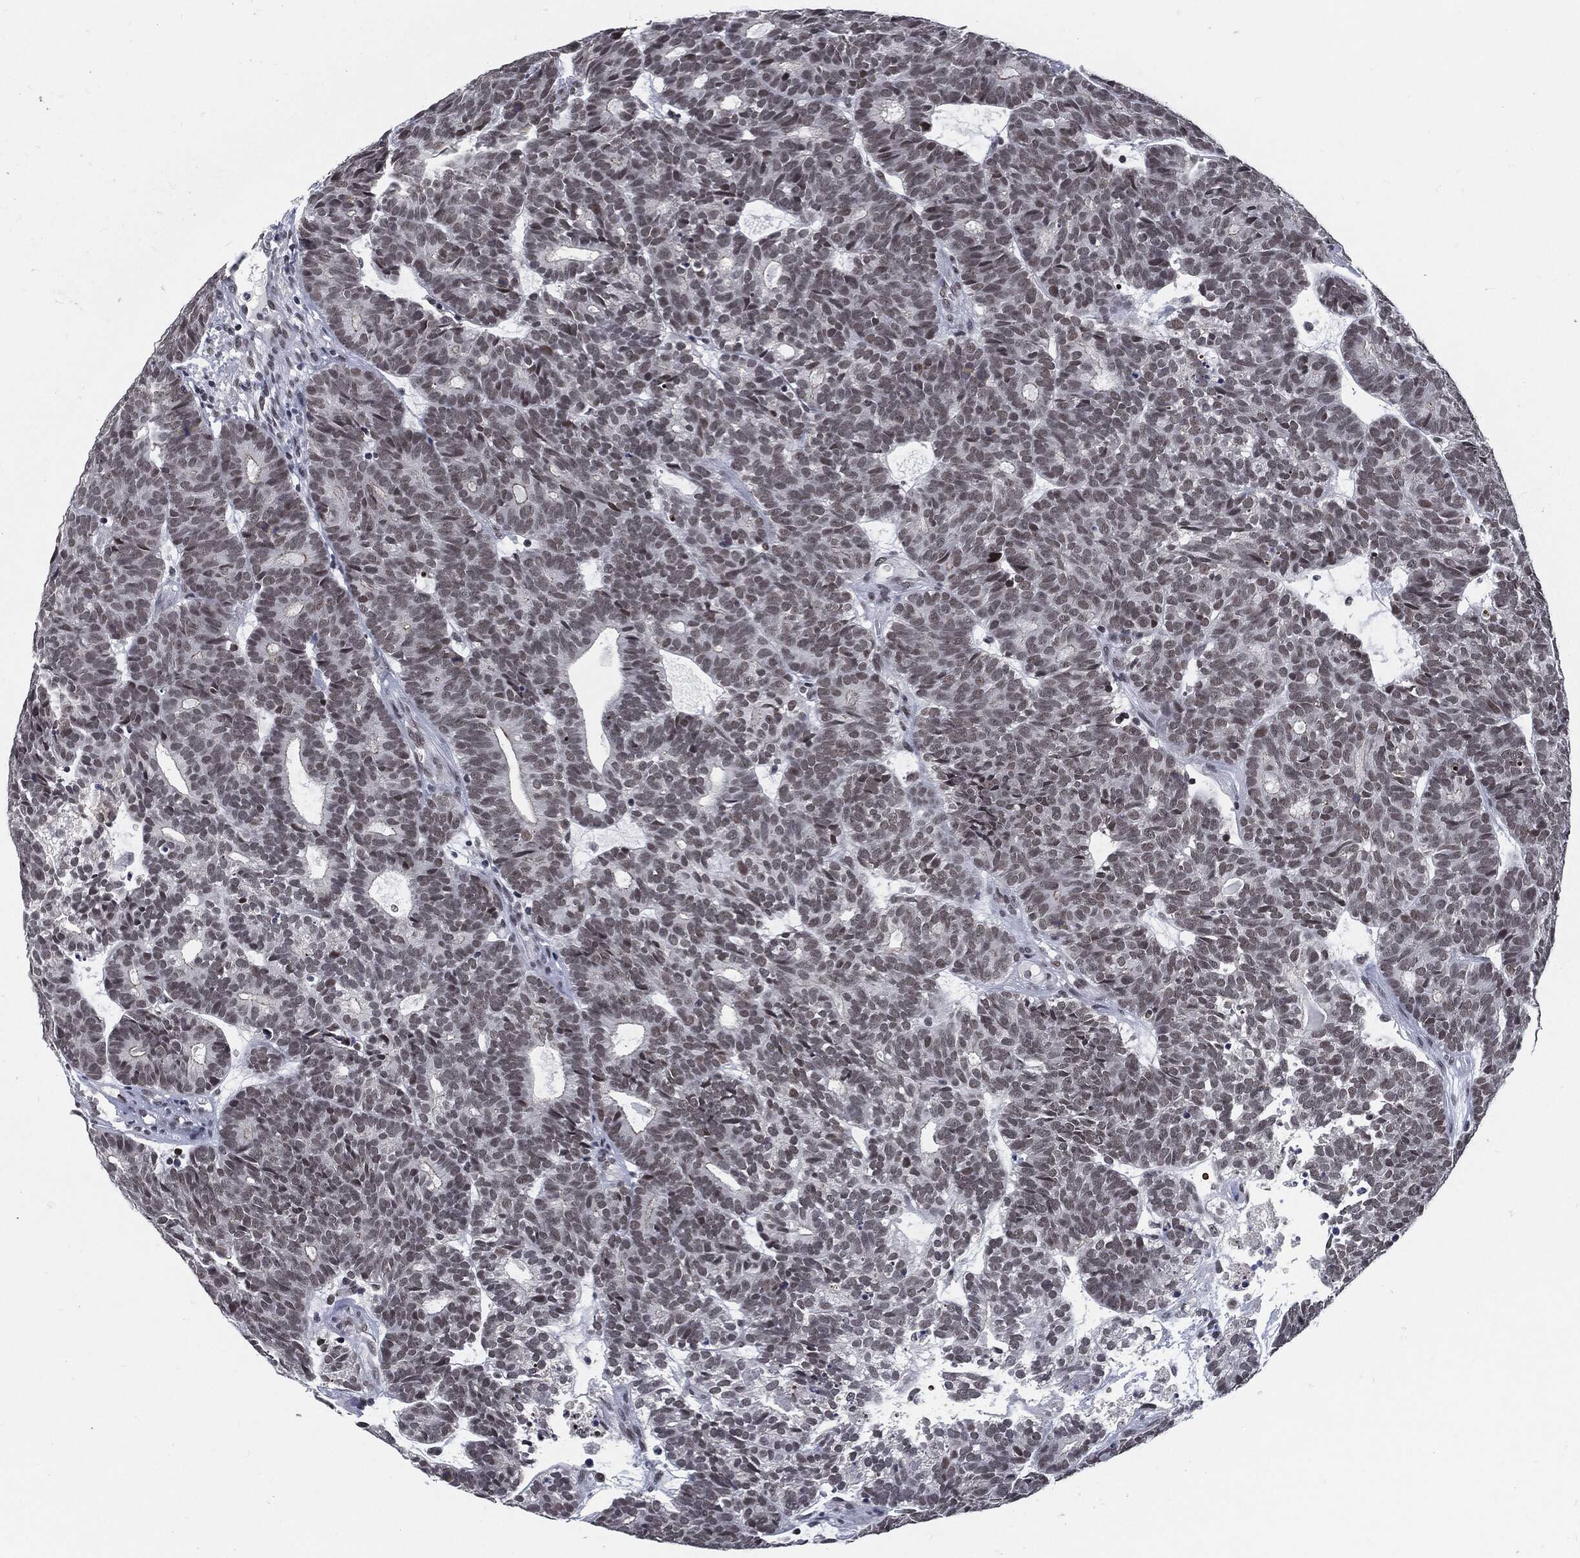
{"staining": {"intensity": "moderate", "quantity": "<25%", "location": "nuclear"}, "tissue": "head and neck cancer", "cell_type": "Tumor cells", "image_type": "cancer", "snomed": [{"axis": "morphology", "description": "Adenocarcinoma, NOS"}, {"axis": "topography", "description": "Head-Neck"}], "caption": "About <25% of tumor cells in human head and neck cancer (adenocarcinoma) demonstrate moderate nuclear protein expression as visualized by brown immunohistochemical staining.", "gene": "ANXA1", "patient": {"sex": "female", "age": 81}}